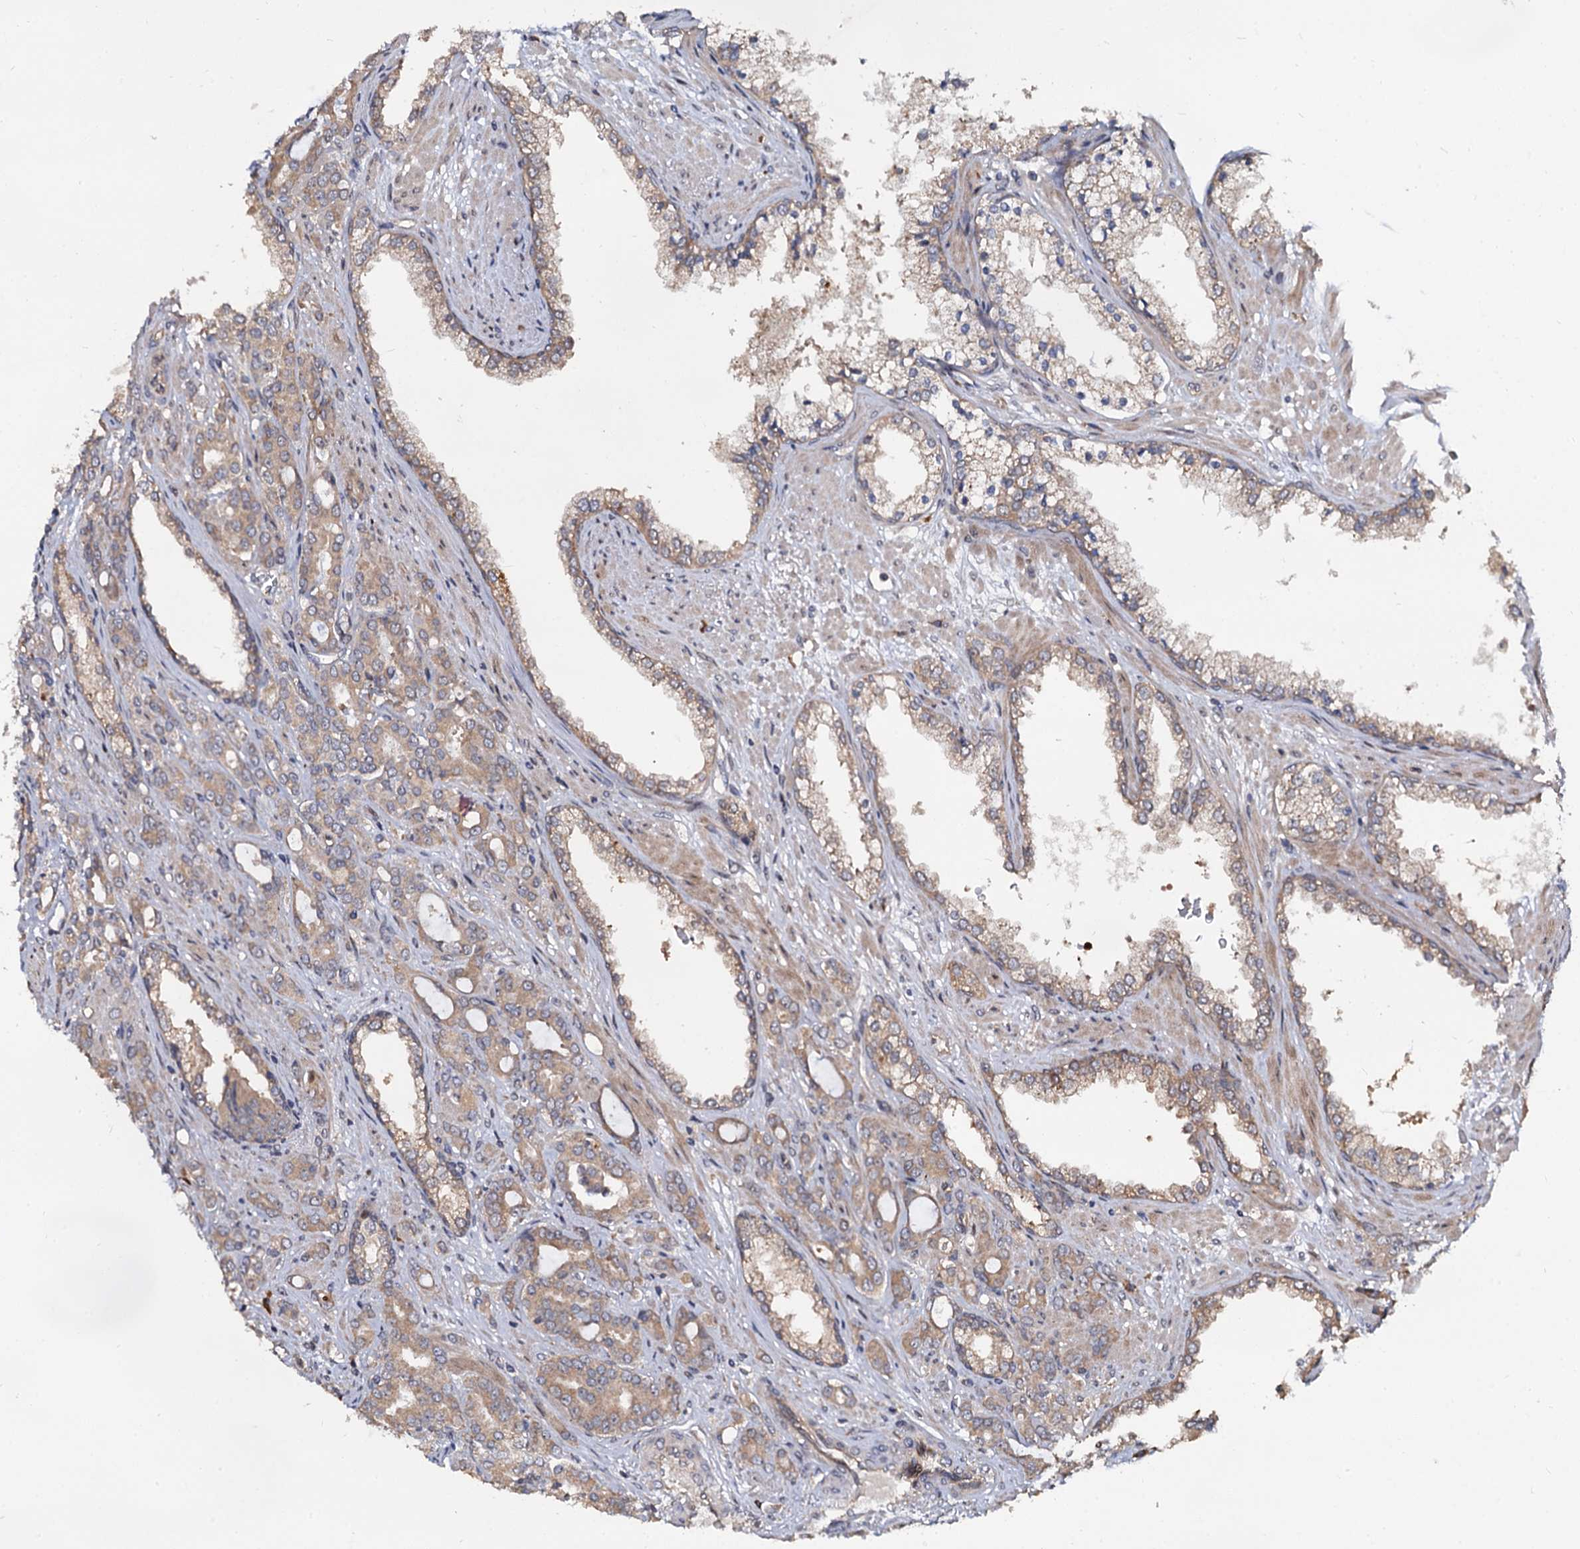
{"staining": {"intensity": "moderate", "quantity": ">75%", "location": "cytoplasmic/membranous"}, "tissue": "prostate cancer", "cell_type": "Tumor cells", "image_type": "cancer", "snomed": [{"axis": "morphology", "description": "Adenocarcinoma, High grade"}, {"axis": "topography", "description": "Prostate"}], "caption": "Immunohistochemistry (IHC) staining of prostate adenocarcinoma (high-grade), which demonstrates medium levels of moderate cytoplasmic/membranous expression in about >75% of tumor cells indicating moderate cytoplasmic/membranous protein staining. The staining was performed using DAB (3,3'-diaminobenzidine) (brown) for protein detection and nuclei were counterstained in hematoxylin (blue).", "gene": "WWC3", "patient": {"sex": "male", "age": 72}}